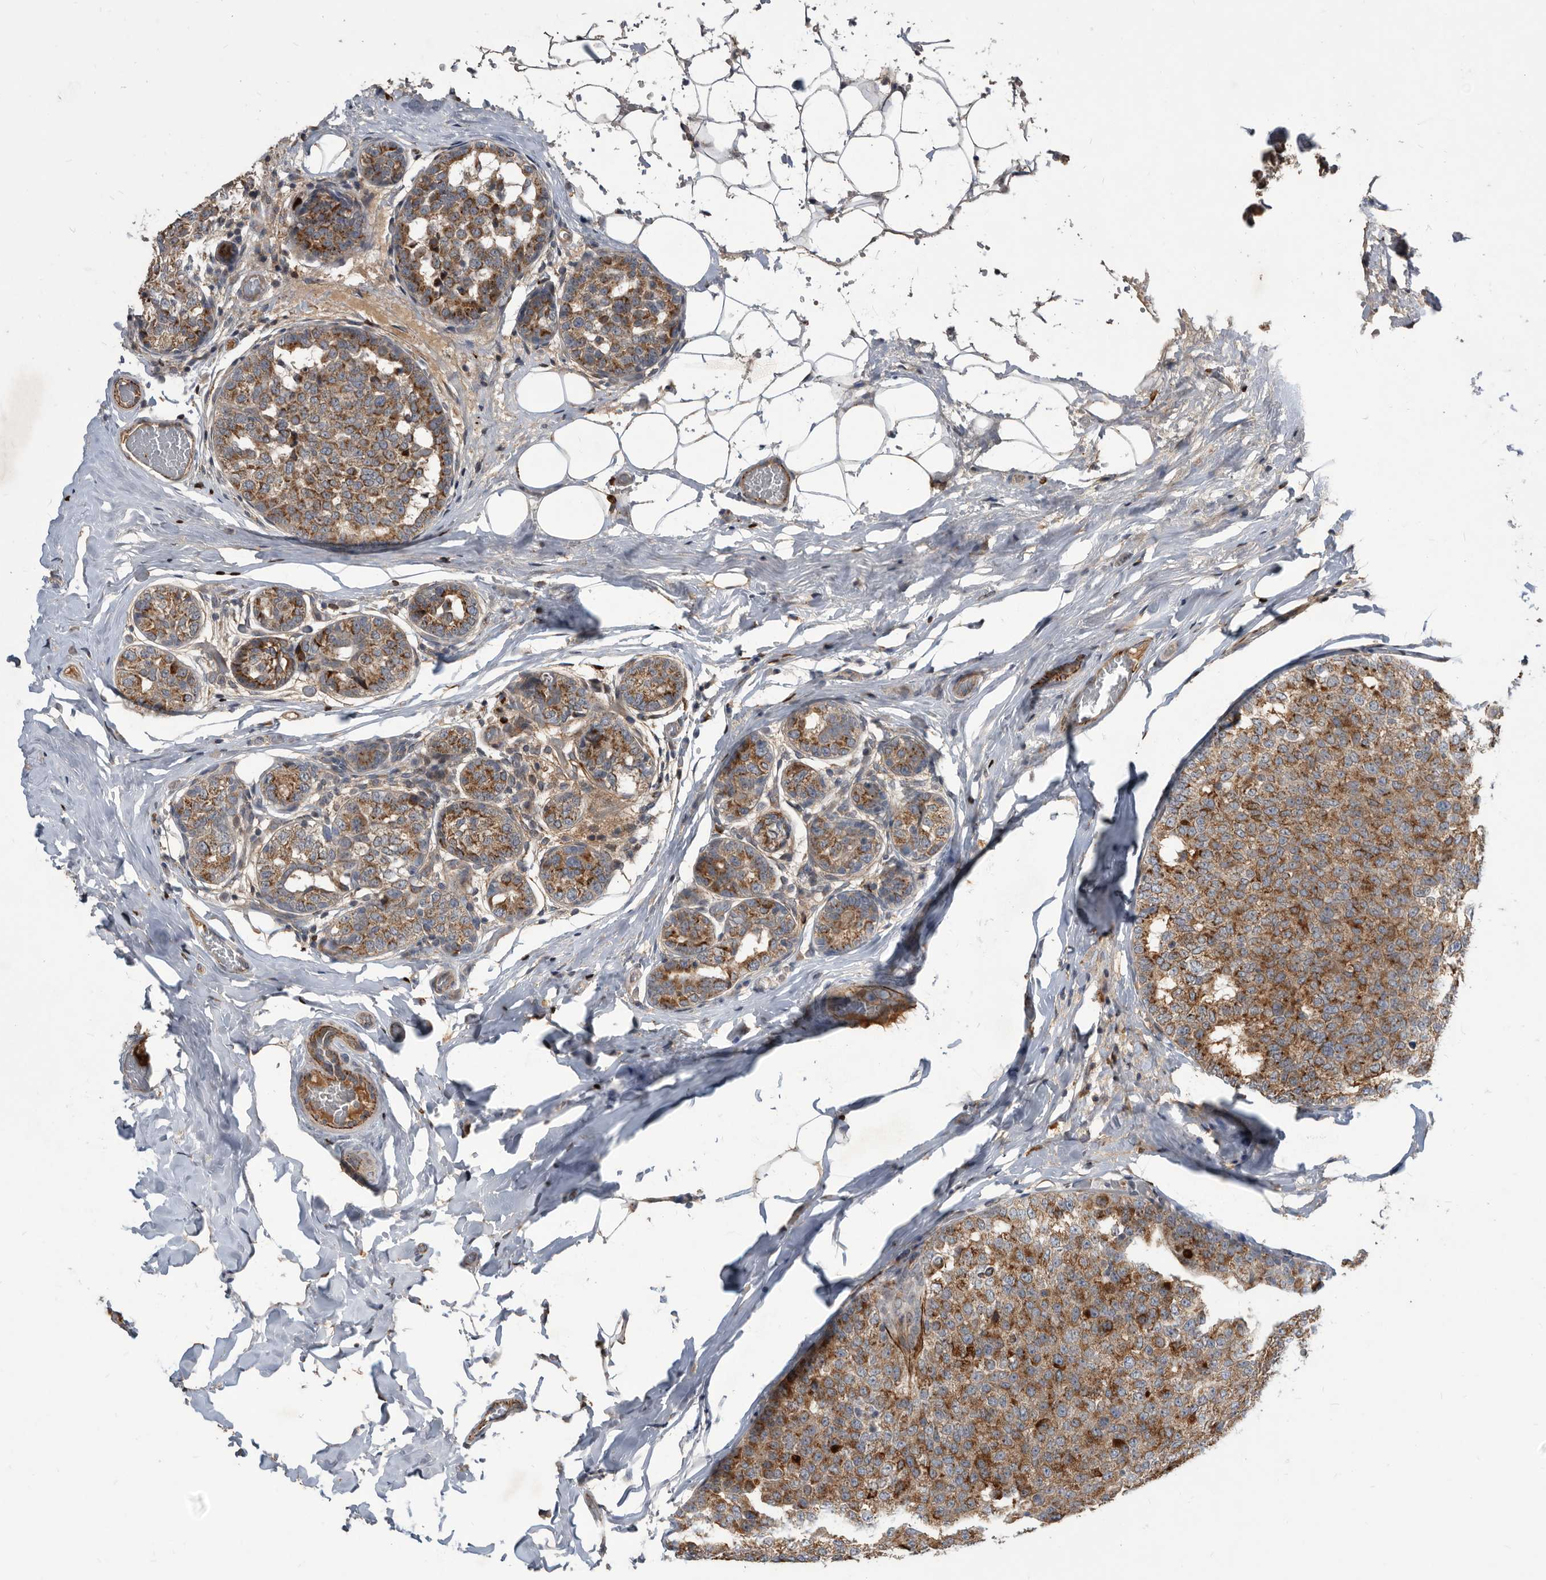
{"staining": {"intensity": "moderate", "quantity": ">75%", "location": "cytoplasmic/membranous"}, "tissue": "breast cancer", "cell_type": "Tumor cells", "image_type": "cancer", "snomed": [{"axis": "morphology", "description": "Normal tissue, NOS"}, {"axis": "morphology", "description": "Duct carcinoma"}, {"axis": "topography", "description": "Breast"}], "caption": "Moderate cytoplasmic/membranous positivity is present in approximately >75% of tumor cells in breast cancer (infiltrating ductal carcinoma).", "gene": "PI15", "patient": {"sex": "female", "age": 43}}